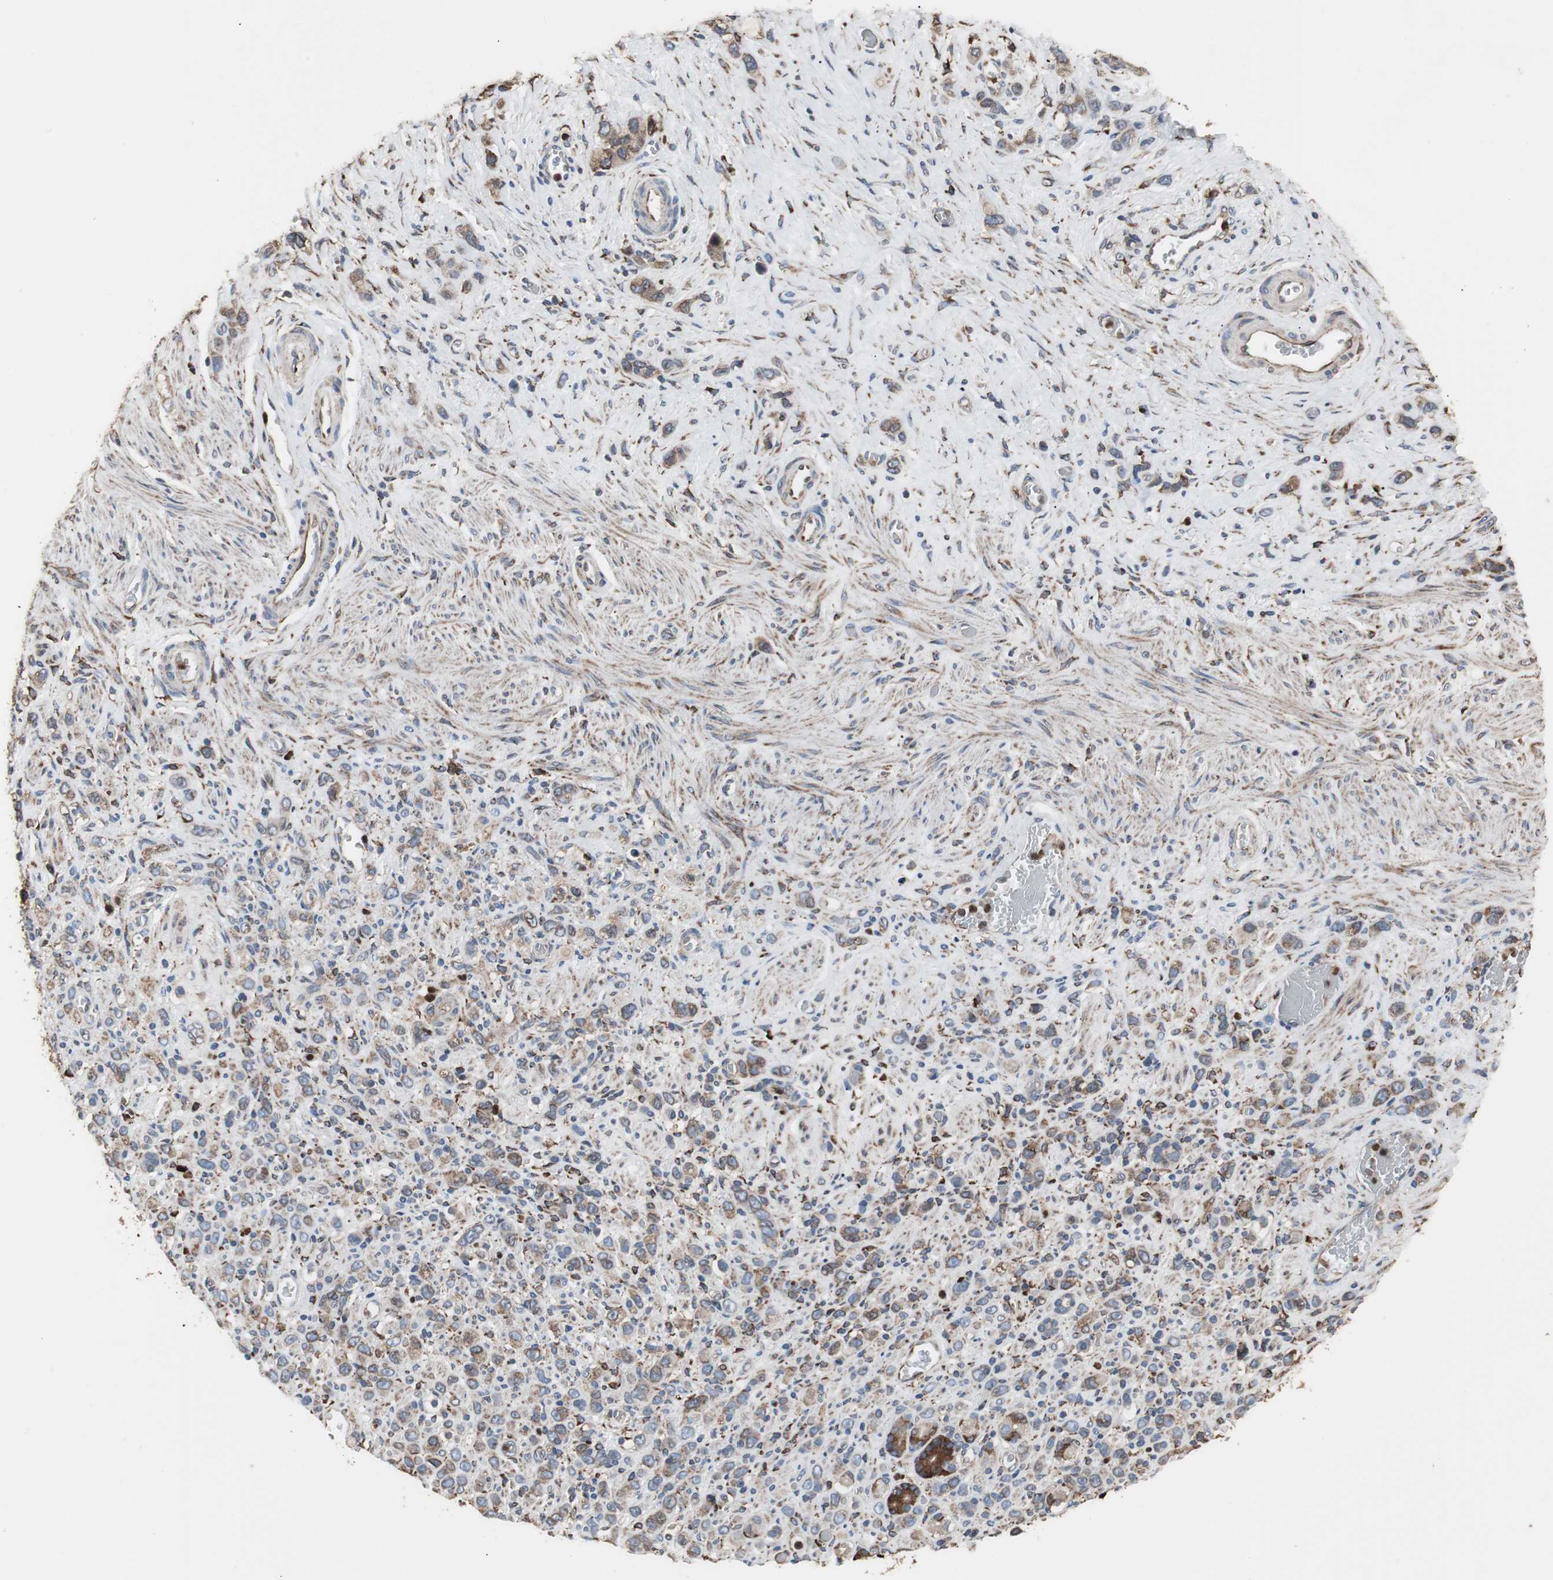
{"staining": {"intensity": "moderate", "quantity": ">75%", "location": "cytoplasmic/membranous"}, "tissue": "stomach cancer", "cell_type": "Tumor cells", "image_type": "cancer", "snomed": [{"axis": "morphology", "description": "Normal tissue, NOS"}, {"axis": "morphology", "description": "Adenocarcinoma, NOS"}, {"axis": "morphology", "description": "Adenocarcinoma, High grade"}, {"axis": "topography", "description": "Stomach, upper"}, {"axis": "topography", "description": "Stomach"}], "caption": "The histopathology image exhibits a brown stain indicating the presence of a protein in the cytoplasmic/membranous of tumor cells in stomach cancer (adenocarcinoma).", "gene": "CALU", "patient": {"sex": "female", "age": 65}}